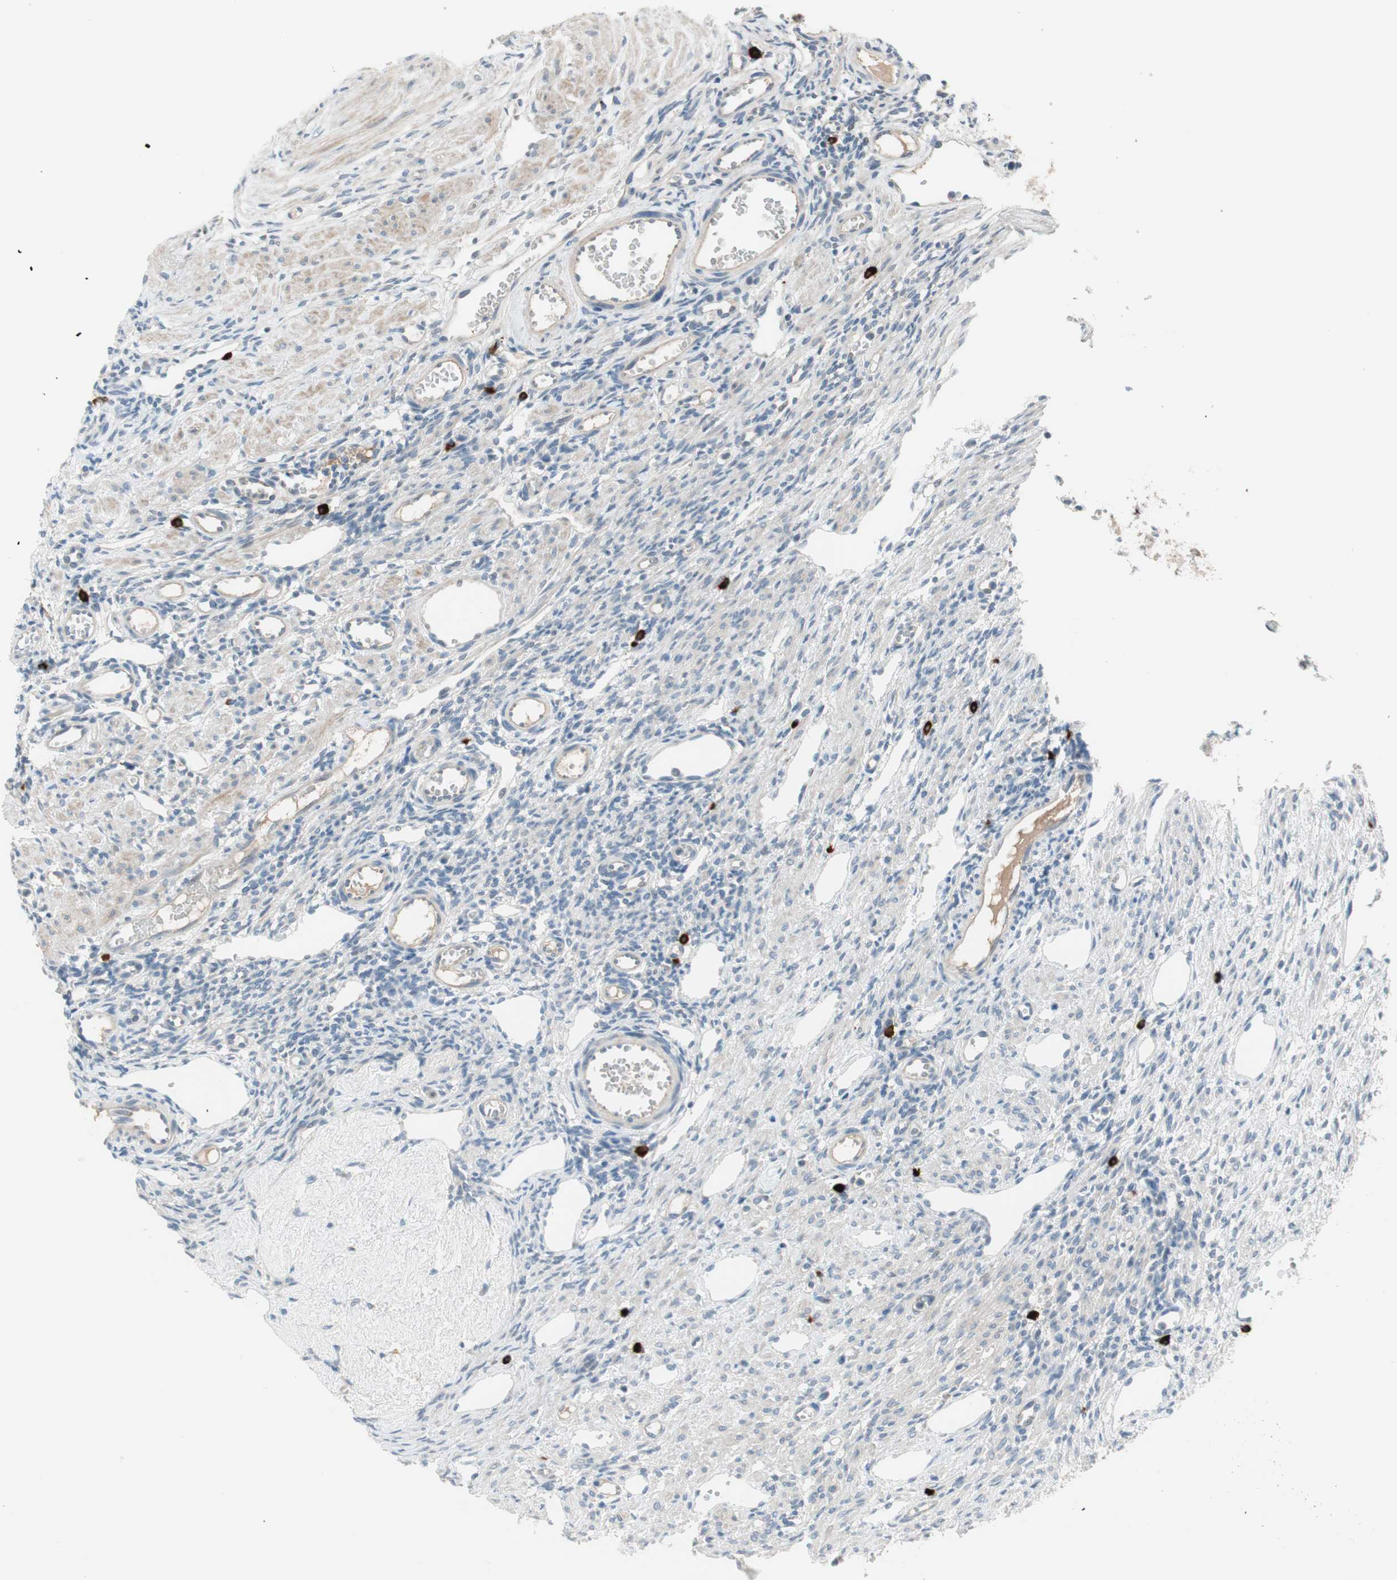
{"staining": {"intensity": "negative", "quantity": "none", "location": "none"}, "tissue": "ovary", "cell_type": "Ovarian stroma cells", "image_type": "normal", "snomed": [{"axis": "morphology", "description": "Normal tissue, NOS"}, {"axis": "topography", "description": "Ovary"}], "caption": "High magnification brightfield microscopy of benign ovary stained with DAB (3,3'-diaminobenzidine) (brown) and counterstained with hematoxylin (blue): ovarian stroma cells show no significant staining. (DAB immunohistochemistry (IHC) visualized using brightfield microscopy, high magnification).", "gene": "PDZK1", "patient": {"sex": "female", "age": 33}}